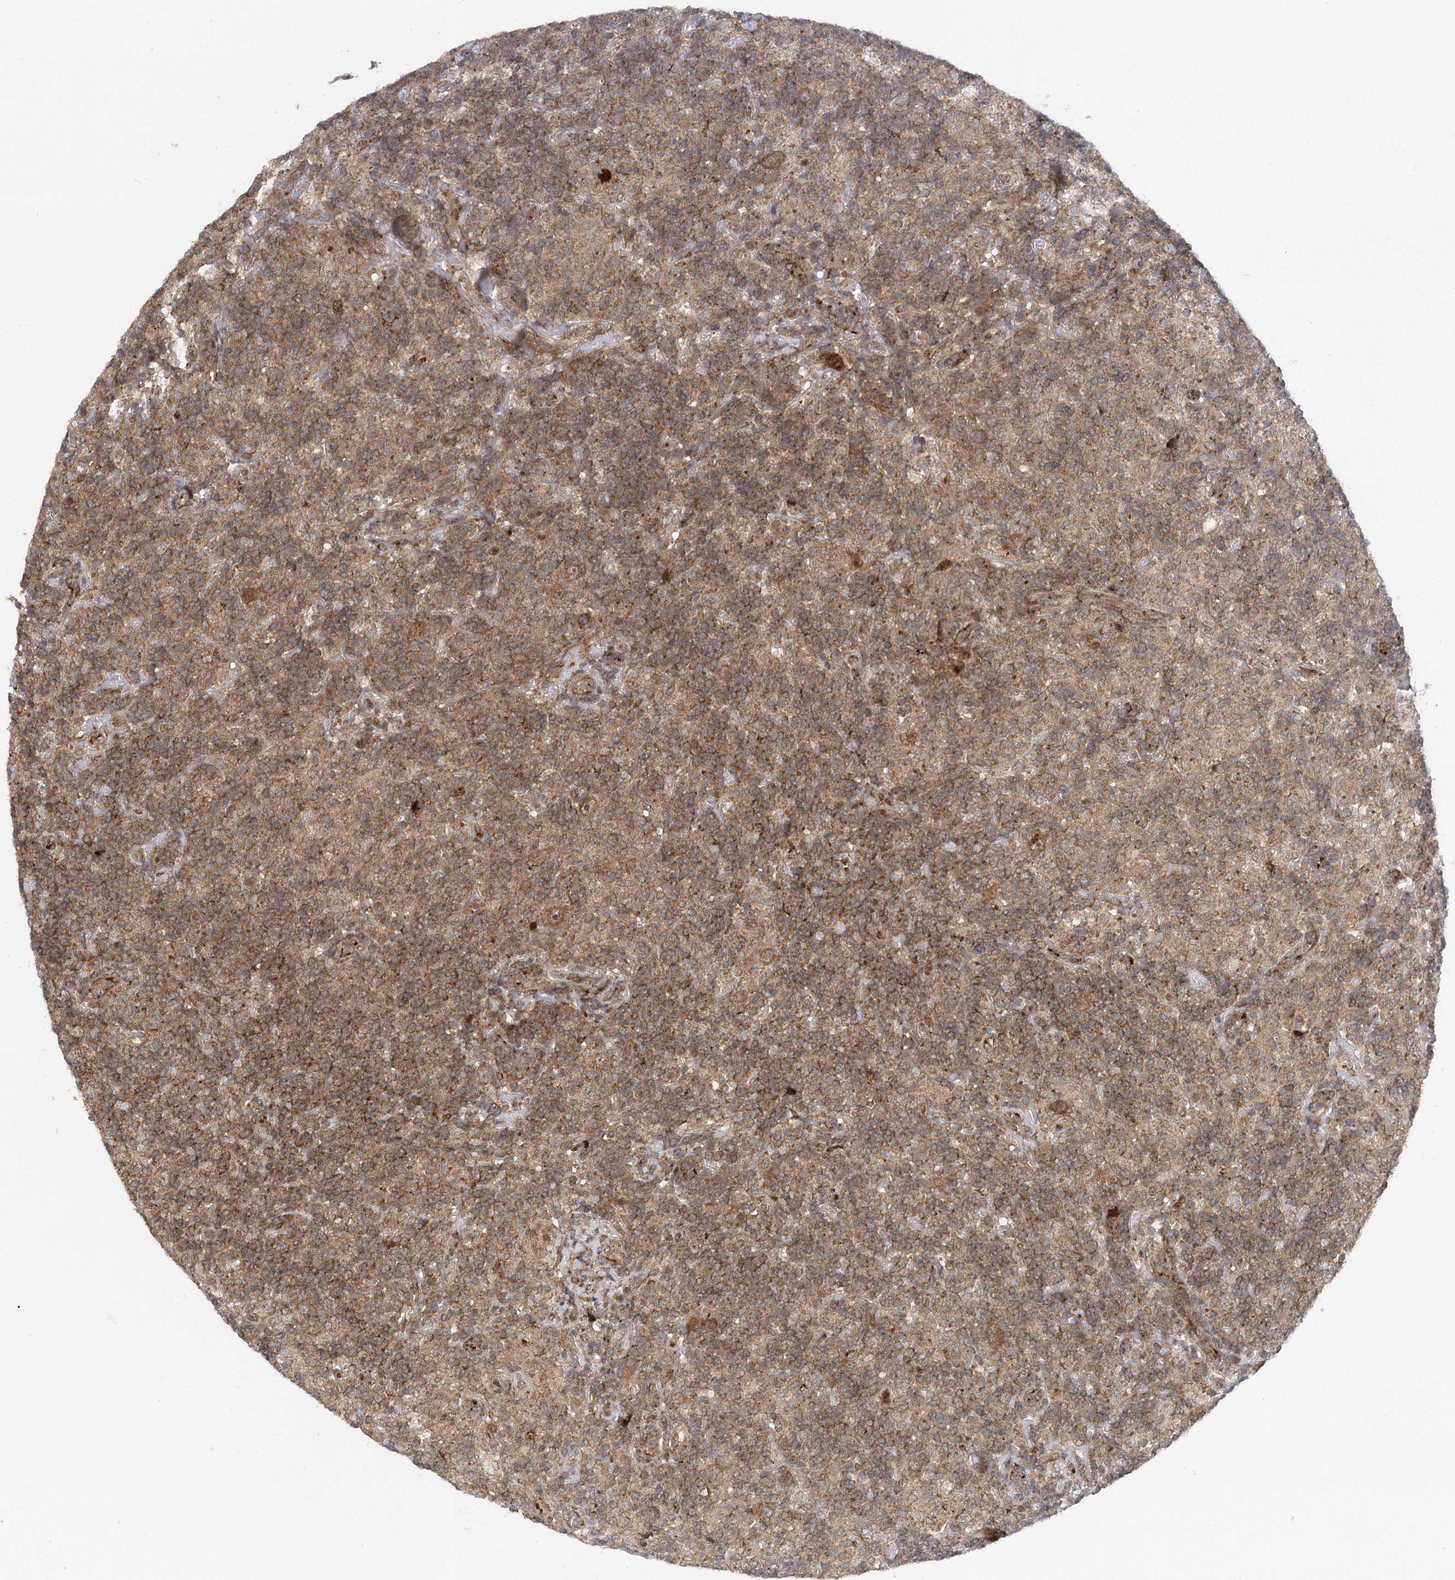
{"staining": {"intensity": "moderate", "quantity": ">75%", "location": "cytoplasmic/membranous"}, "tissue": "lymphoma", "cell_type": "Tumor cells", "image_type": "cancer", "snomed": [{"axis": "morphology", "description": "Hodgkin's disease, NOS"}, {"axis": "topography", "description": "Lymph node"}], "caption": "Human Hodgkin's disease stained with a protein marker shows moderate staining in tumor cells.", "gene": "IFT46", "patient": {"sex": "male", "age": 70}}